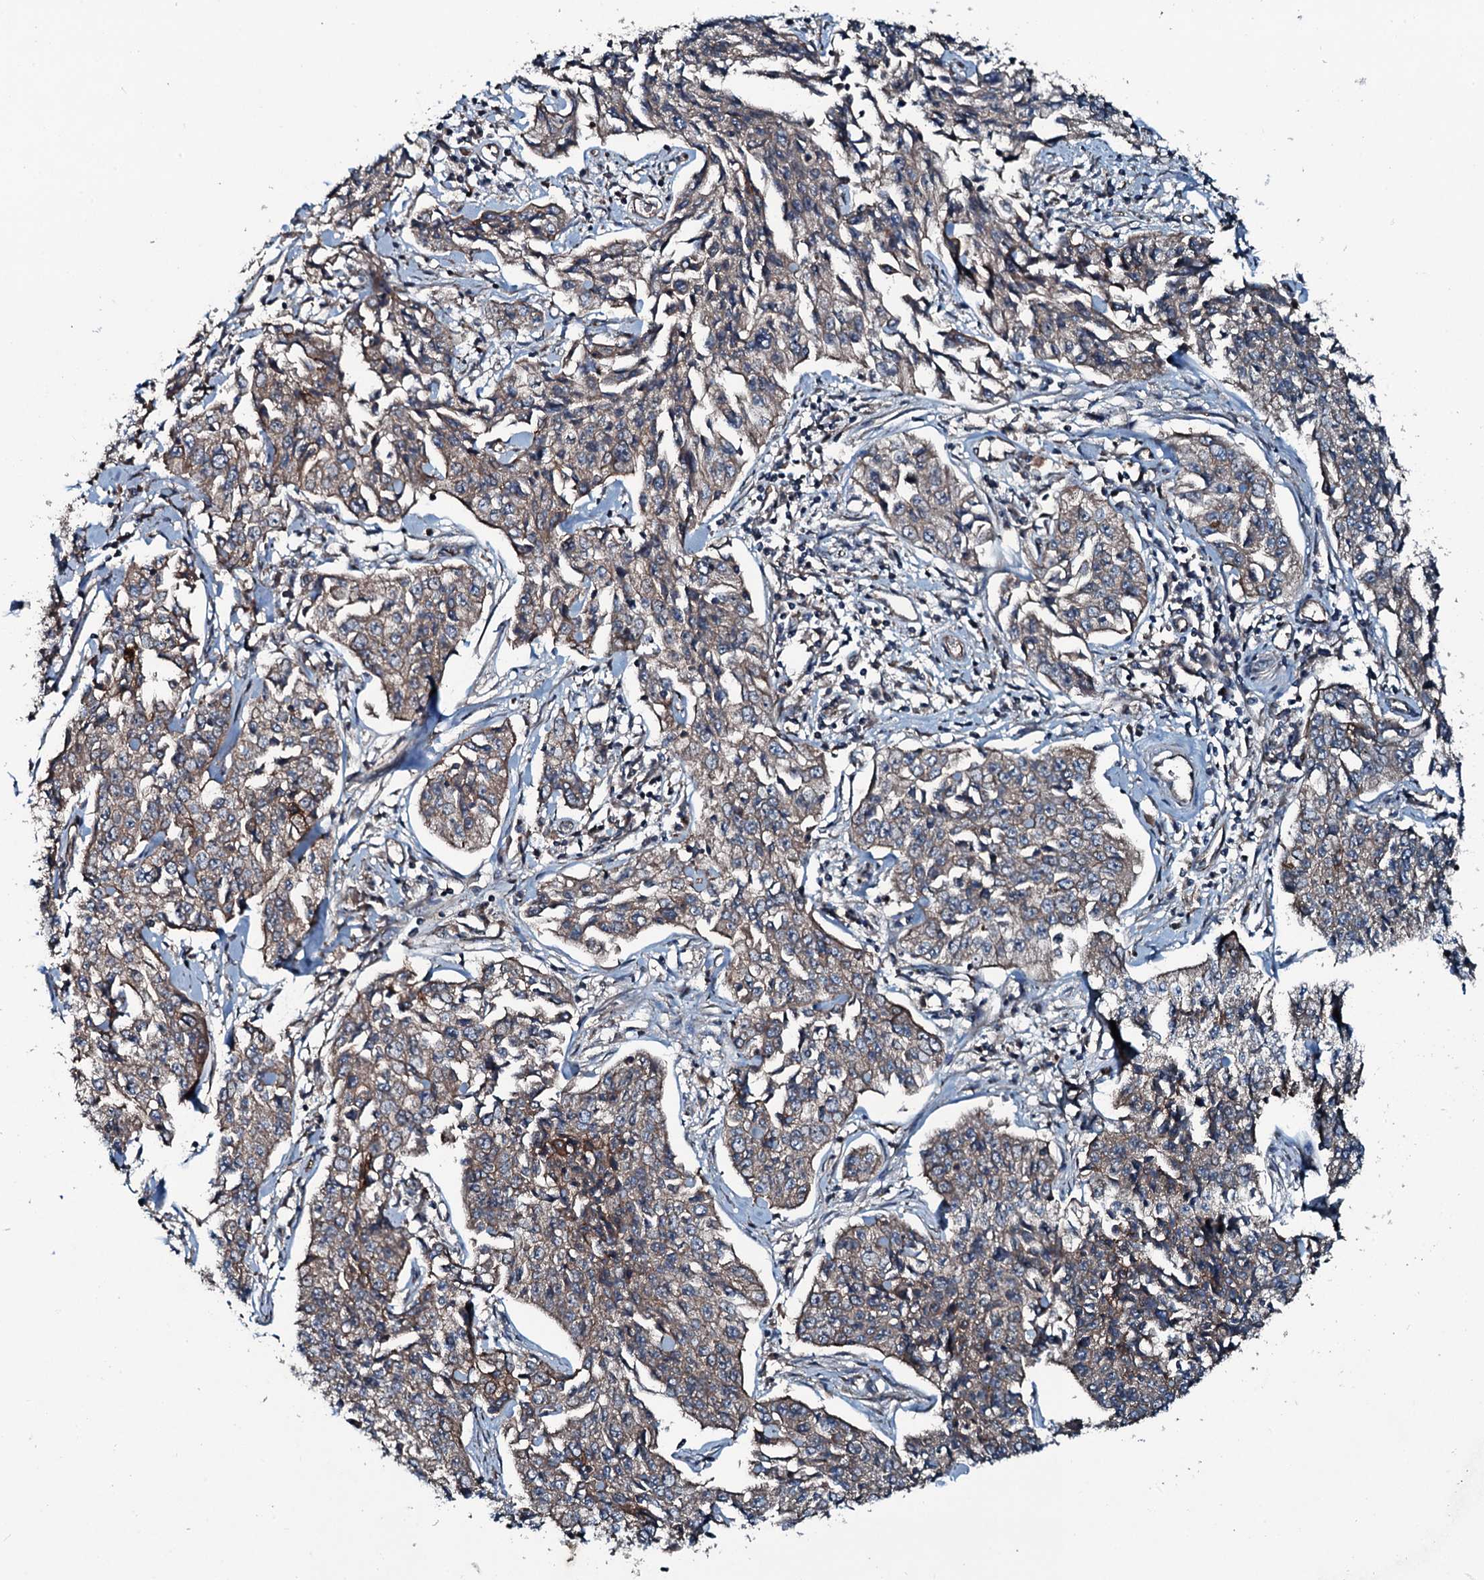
{"staining": {"intensity": "weak", "quantity": ">75%", "location": "cytoplasmic/membranous"}, "tissue": "cervical cancer", "cell_type": "Tumor cells", "image_type": "cancer", "snomed": [{"axis": "morphology", "description": "Squamous cell carcinoma, NOS"}, {"axis": "topography", "description": "Cervix"}], "caption": "Immunohistochemistry staining of cervical squamous cell carcinoma, which demonstrates low levels of weak cytoplasmic/membranous positivity in about >75% of tumor cells indicating weak cytoplasmic/membranous protein positivity. The staining was performed using DAB (brown) for protein detection and nuclei were counterstained in hematoxylin (blue).", "gene": "TRIM7", "patient": {"sex": "female", "age": 35}}